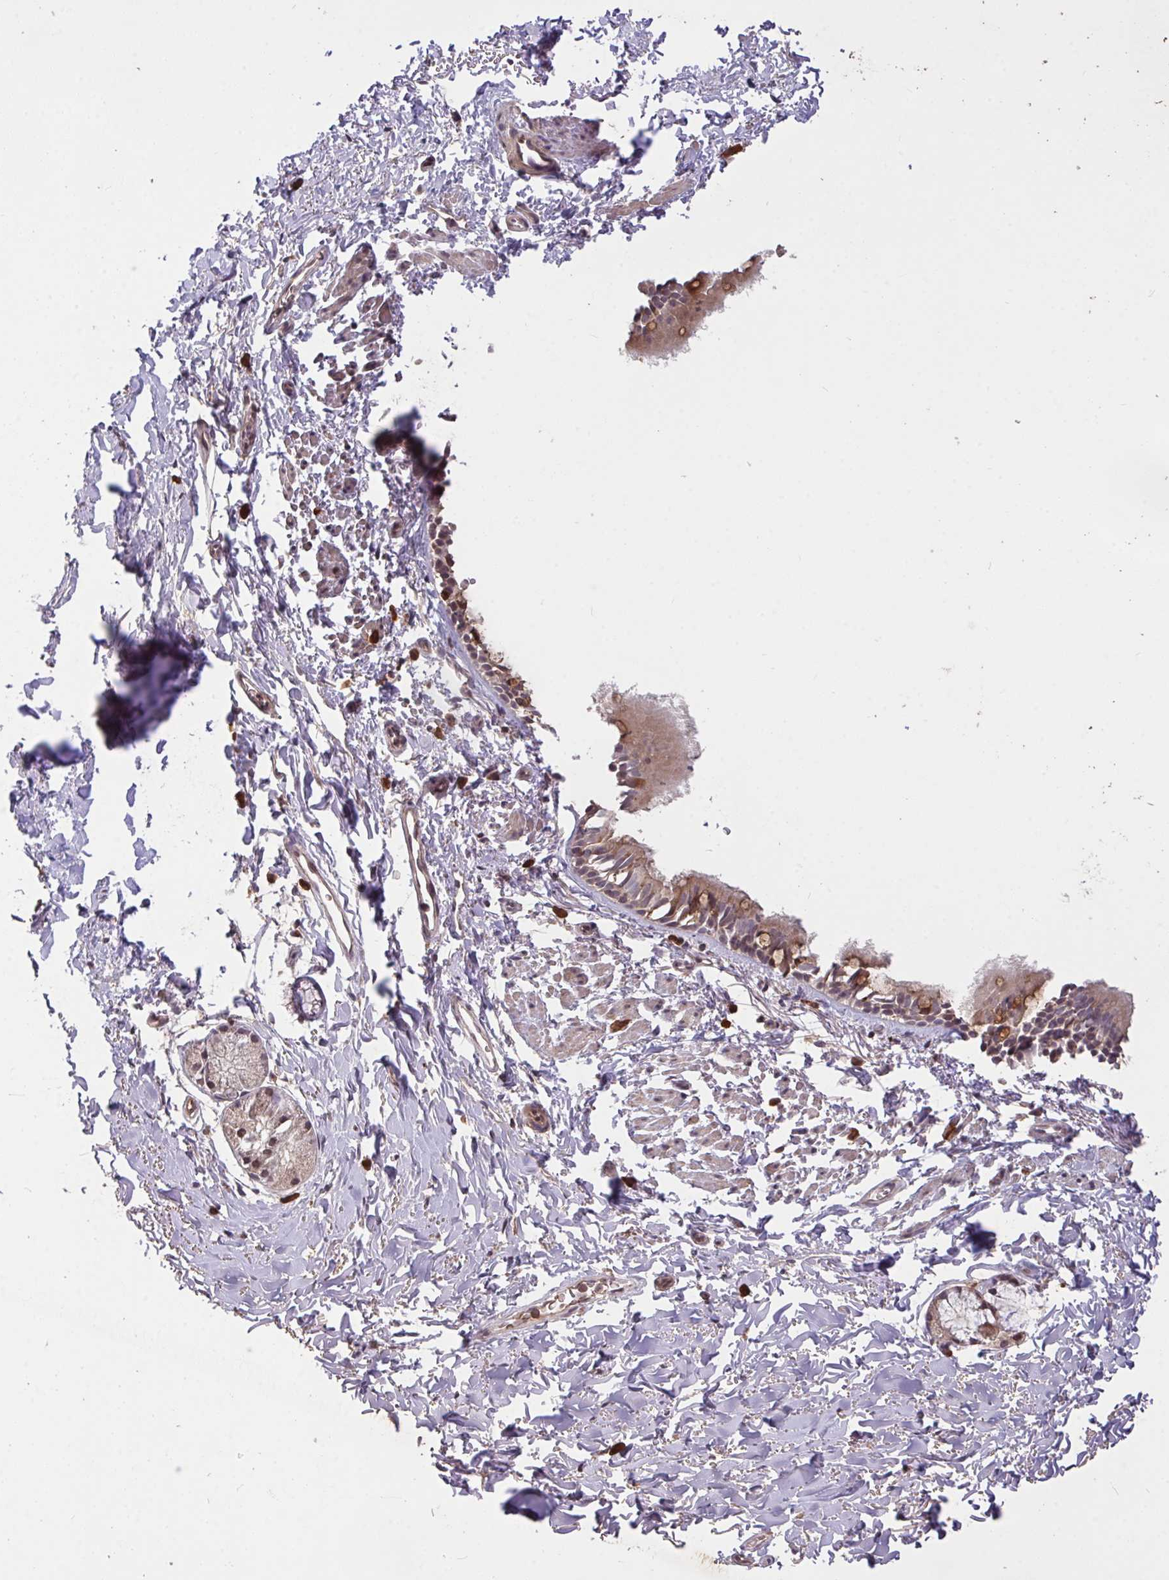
{"staining": {"intensity": "weak", "quantity": "<25%", "location": "cytoplasmic/membranous,nuclear"}, "tissue": "bronchus", "cell_type": "Respiratory epithelial cells", "image_type": "normal", "snomed": [{"axis": "morphology", "description": "Normal tissue, NOS"}, {"axis": "topography", "description": "Lymph node"}, {"axis": "topography", "description": "Cartilage tissue"}, {"axis": "topography", "description": "Bronchus"}], "caption": "The micrograph shows no staining of respiratory epithelial cells in normal bronchus.", "gene": "FCER1A", "patient": {"sex": "female", "age": 70}}